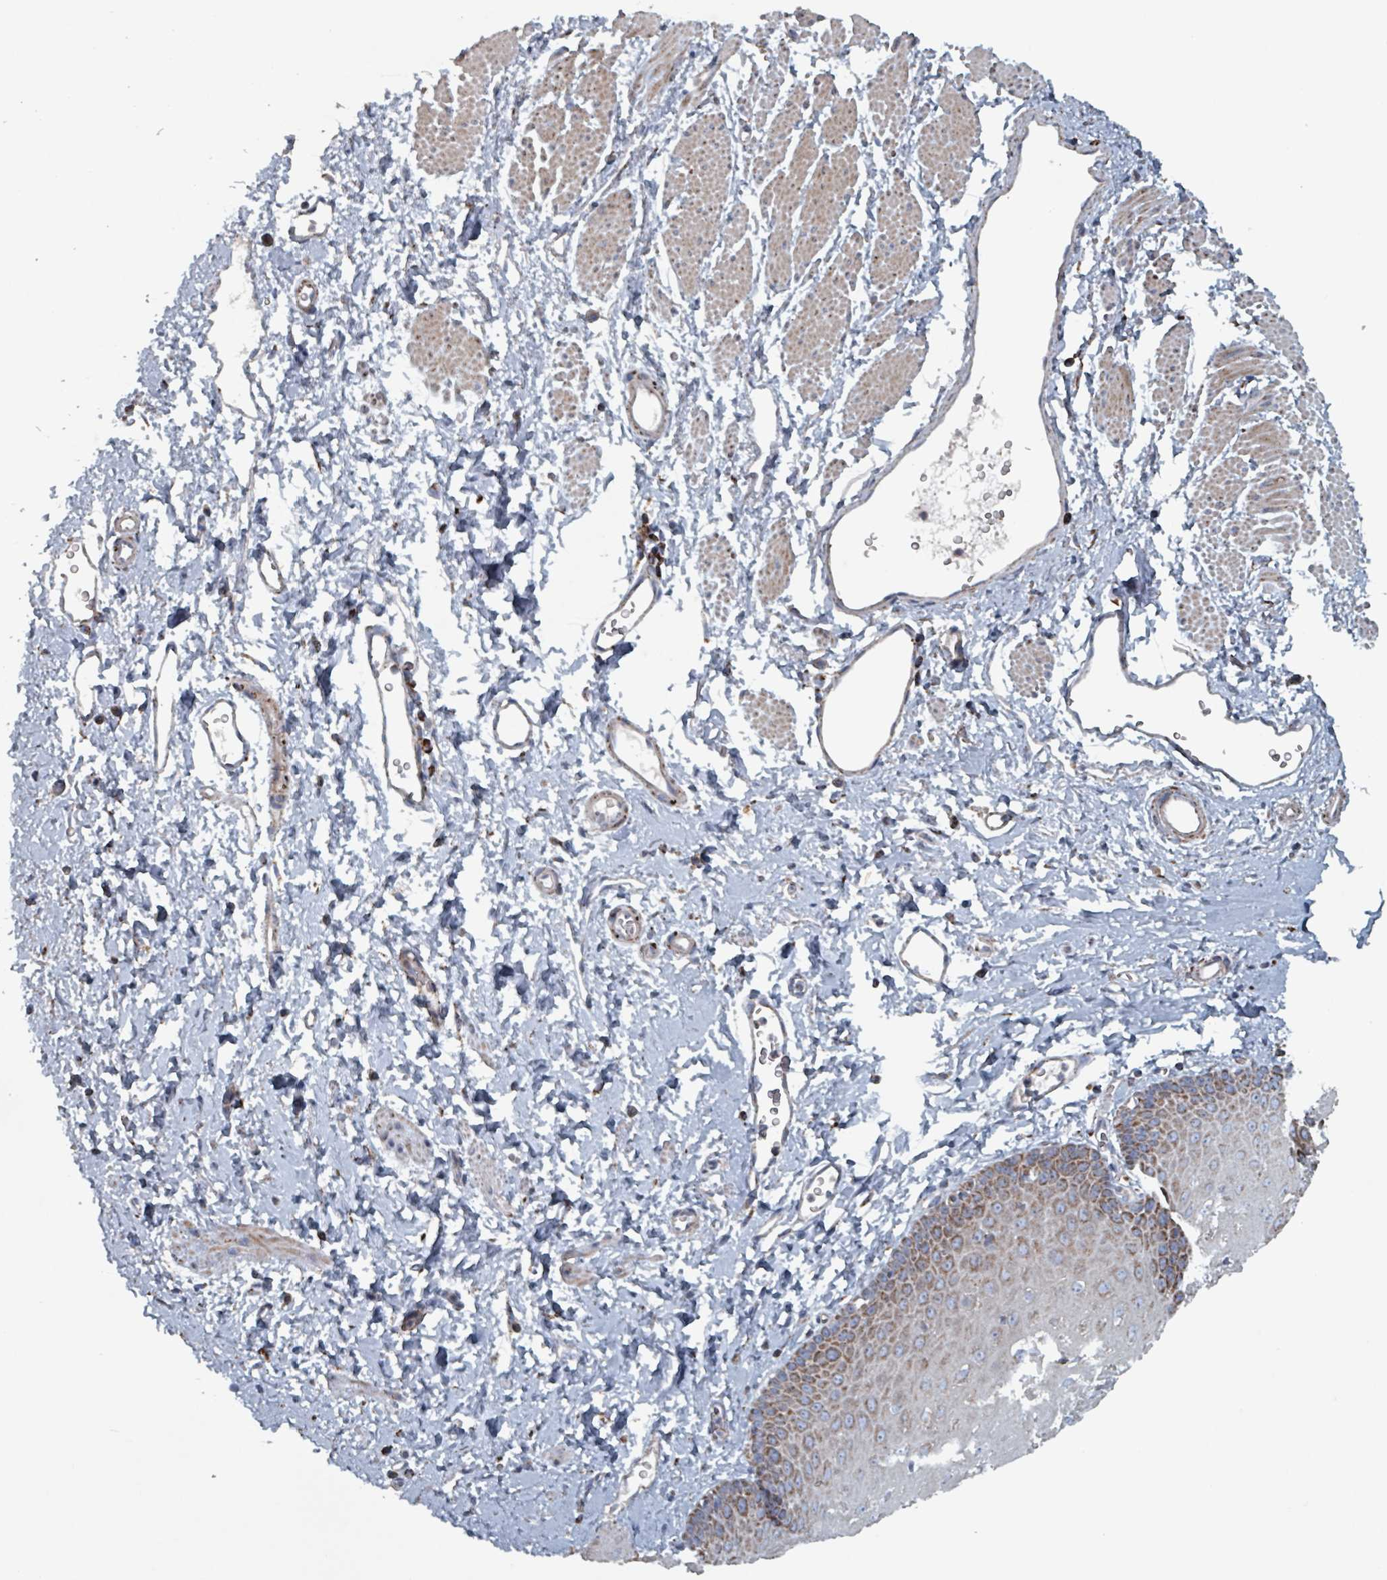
{"staining": {"intensity": "moderate", "quantity": ">75%", "location": "cytoplasmic/membranous"}, "tissue": "esophagus", "cell_type": "Squamous epithelial cells", "image_type": "normal", "snomed": [{"axis": "morphology", "description": "Normal tissue, NOS"}, {"axis": "topography", "description": "Esophagus"}], "caption": "Immunohistochemical staining of benign esophagus shows moderate cytoplasmic/membranous protein expression in about >75% of squamous epithelial cells.", "gene": "ABHD18", "patient": {"sex": "male", "age": 70}}